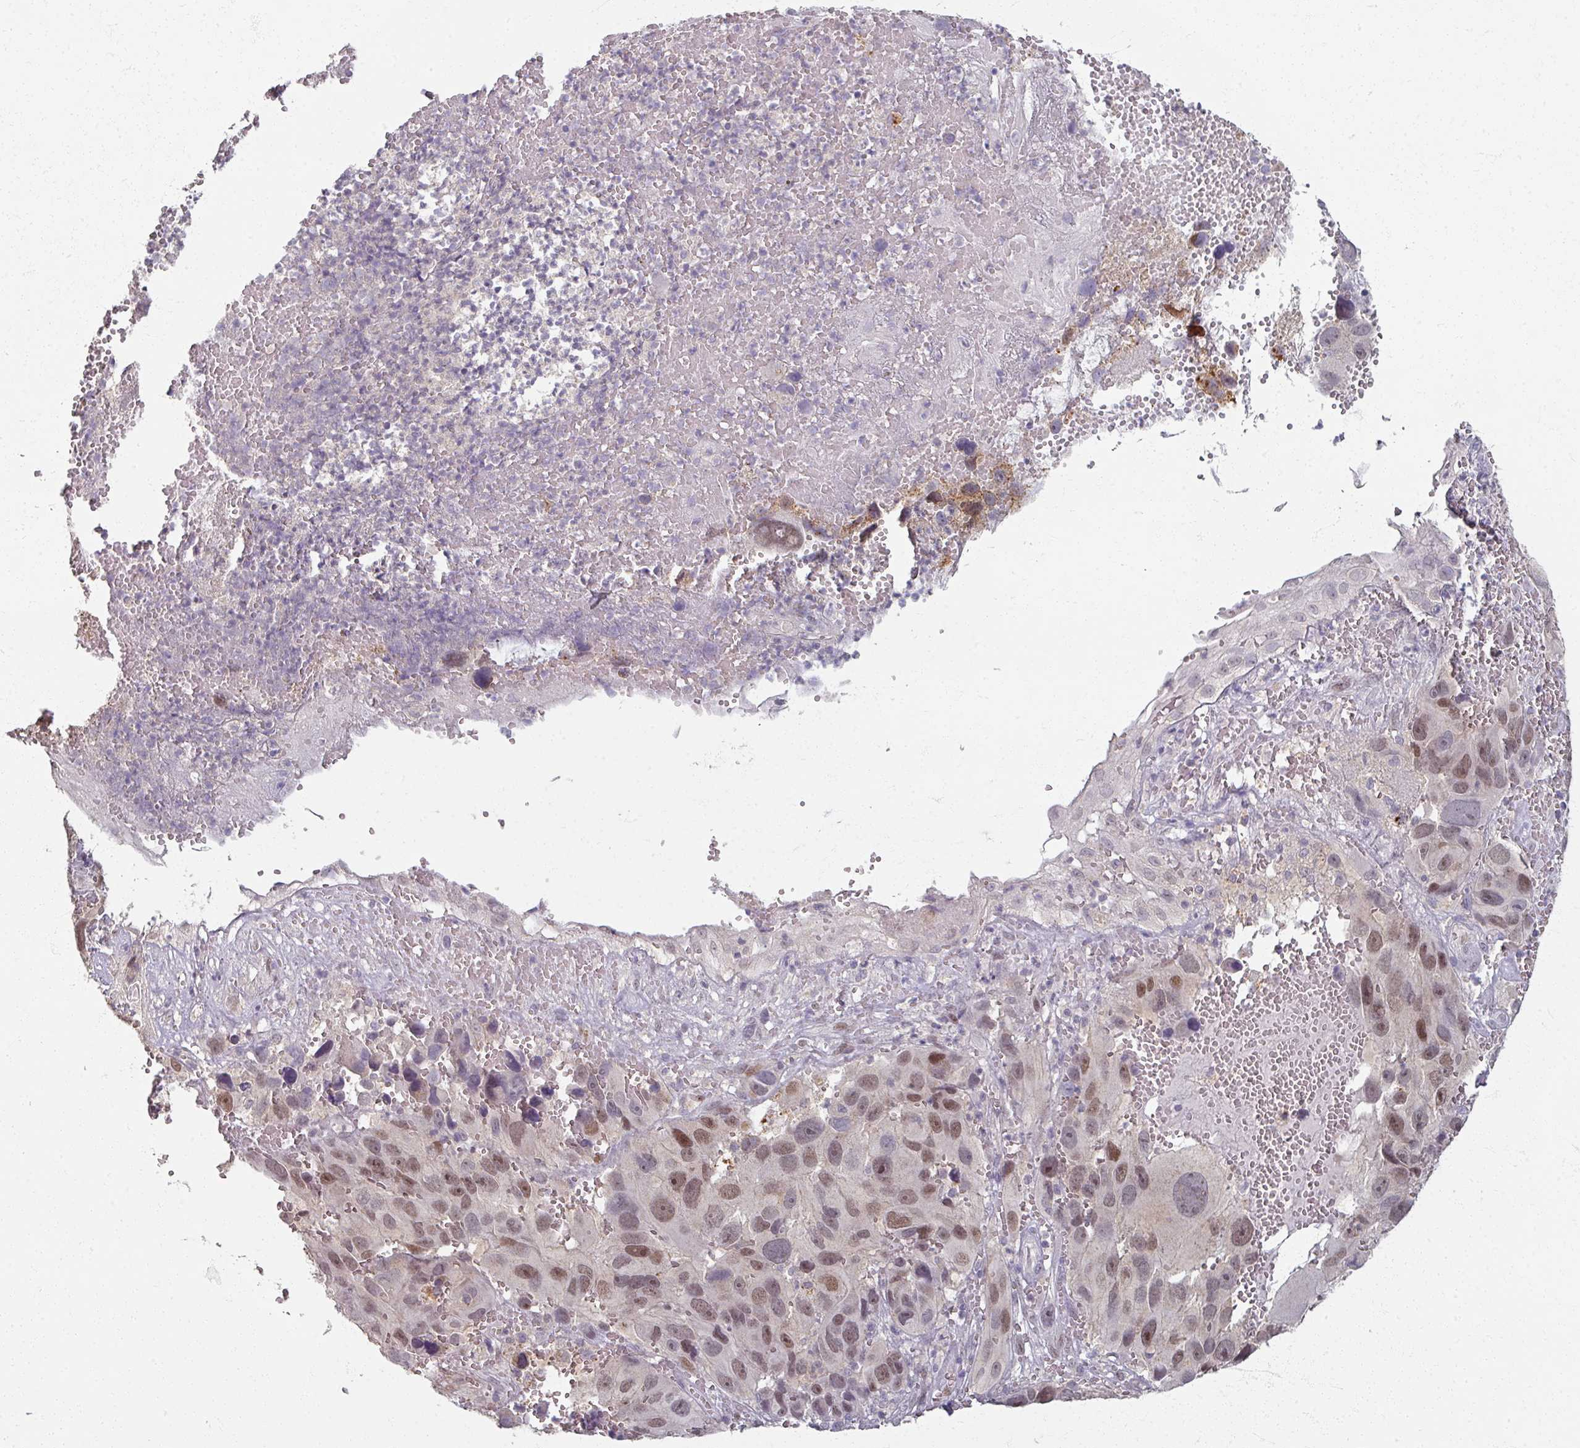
{"staining": {"intensity": "moderate", "quantity": "<25%", "location": "nuclear"}, "tissue": "melanoma", "cell_type": "Tumor cells", "image_type": "cancer", "snomed": [{"axis": "morphology", "description": "Malignant melanoma, NOS"}, {"axis": "topography", "description": "Skin"}], "caption": "Immunohistochemistry (IHC) of human melanoma demonstrates low levels of moderate nuclear expression in about <25% of tumor cells.", "gene": "SOX11", "patient": {"sex": "male", "age": 84}}